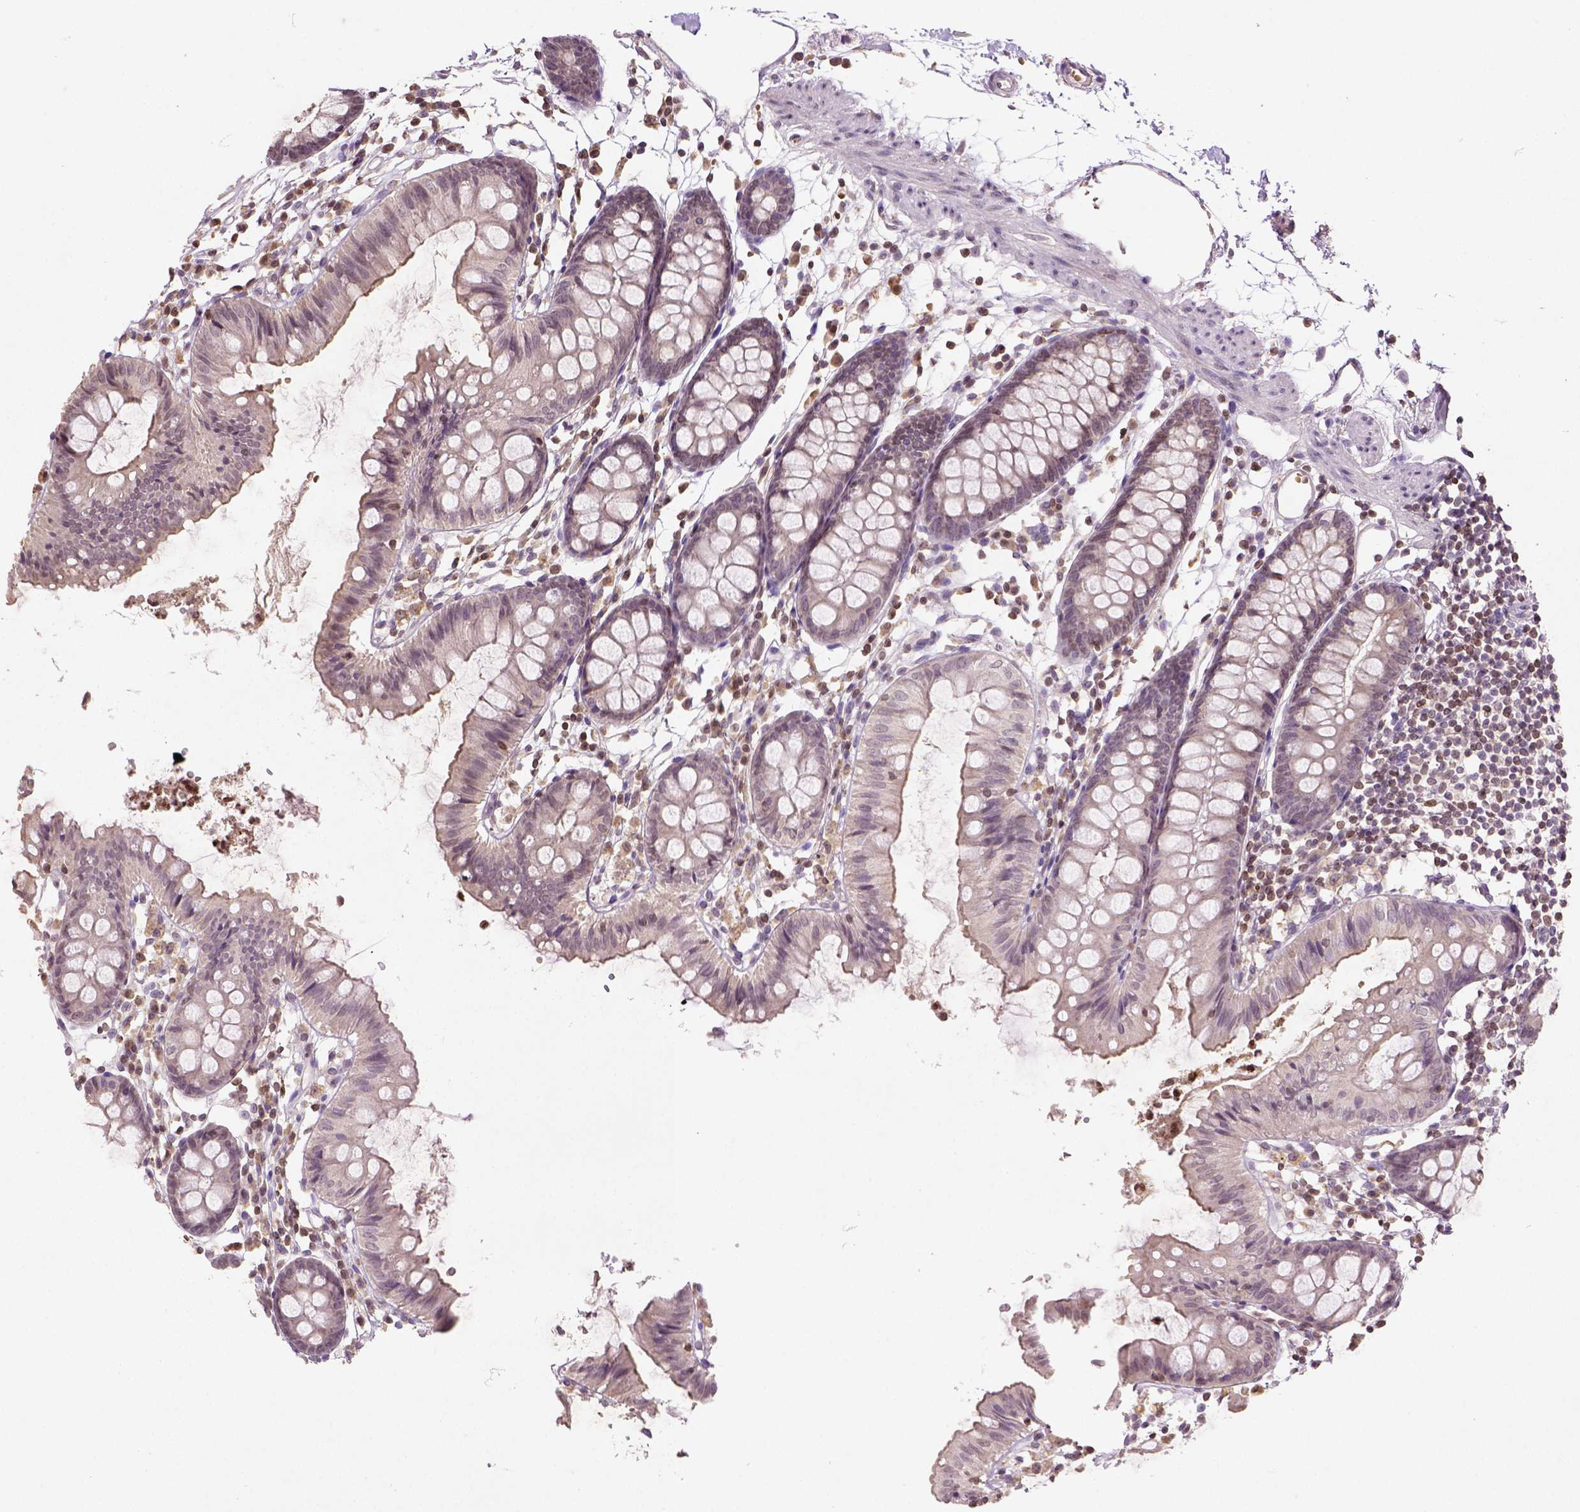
{"staining": {"intensity": "negative", "quantity": "none", "location": "none"}, "tissue": "colon", "cell_type": "Endothelial cells", "image_type": "normal", "snomed": [{"axis": "morphology", "description": "Normal tissue, NOS"}, {"axis": "topography", "description": "Colon"}], "caption": "DAB (3,3'-diaminobenzidine) immunohistochemical staining of benign human colon reveals no significant staining in endothelial cells. (DAB (3,3'-diaminobenzidine) IHC, high magnification).", "gene": "NUDT3", "patient": {"sex": "female", "age": 84}}